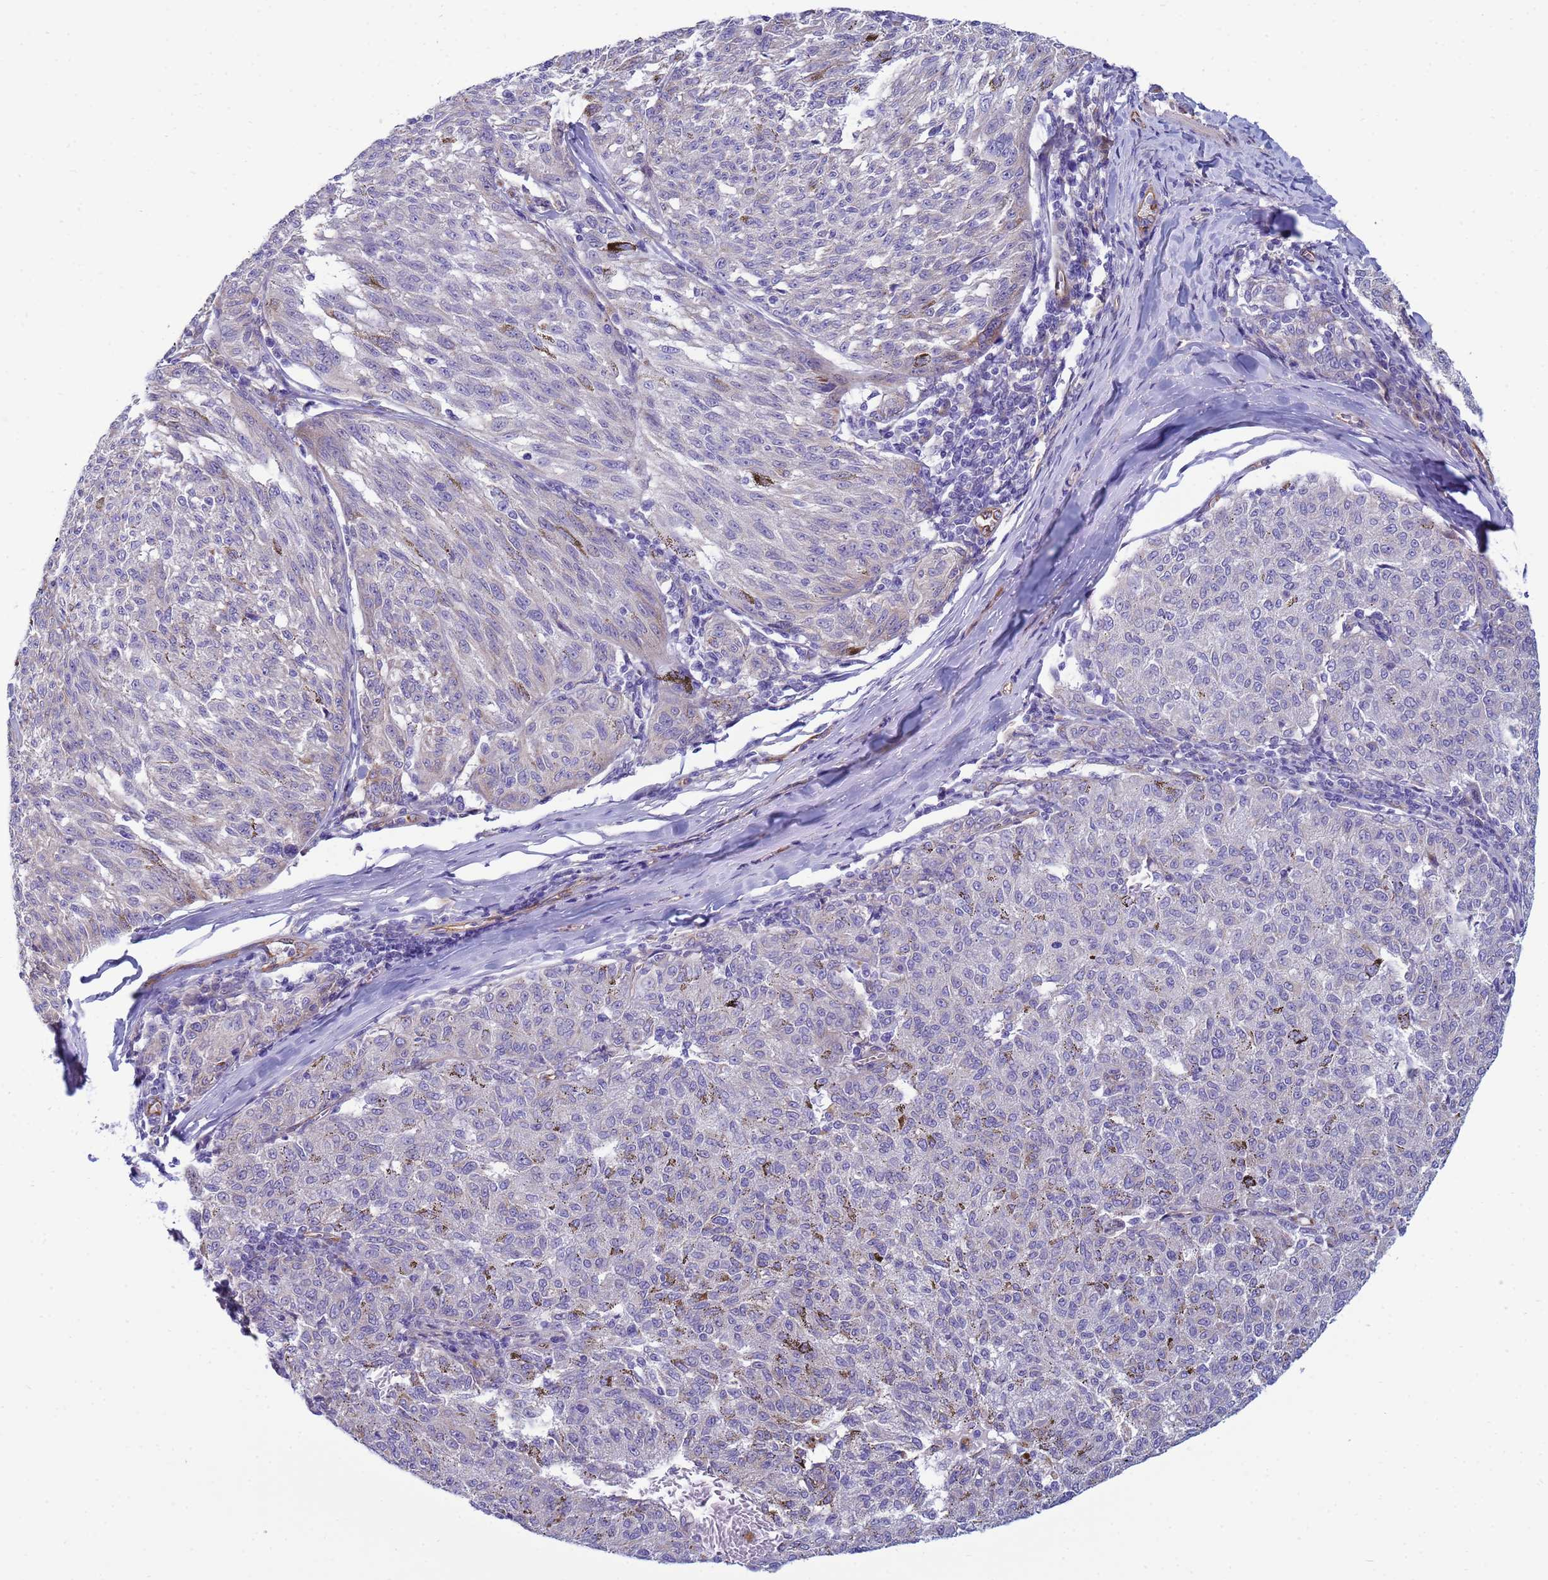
{"staining": {"intensity": "negative", "quantity": "none", "location": "none"}, "tissue": "melanoma", "cell_type": "Tumor cells", "image_type": "cancer", "snomed": [{"axis": "morphology", "description": "Malignant melanoma, NOS"}, {"axis": "topography", "description": "Skin"}], "caption": "High magnification brightfield microscopy of melanoma stained with DAB (brown) and counterstained with hematoxylin (blue): tumor cells show no significant positivity.", "gene": "TRPC6", "patient": {"sex": "female", "age": 72}}